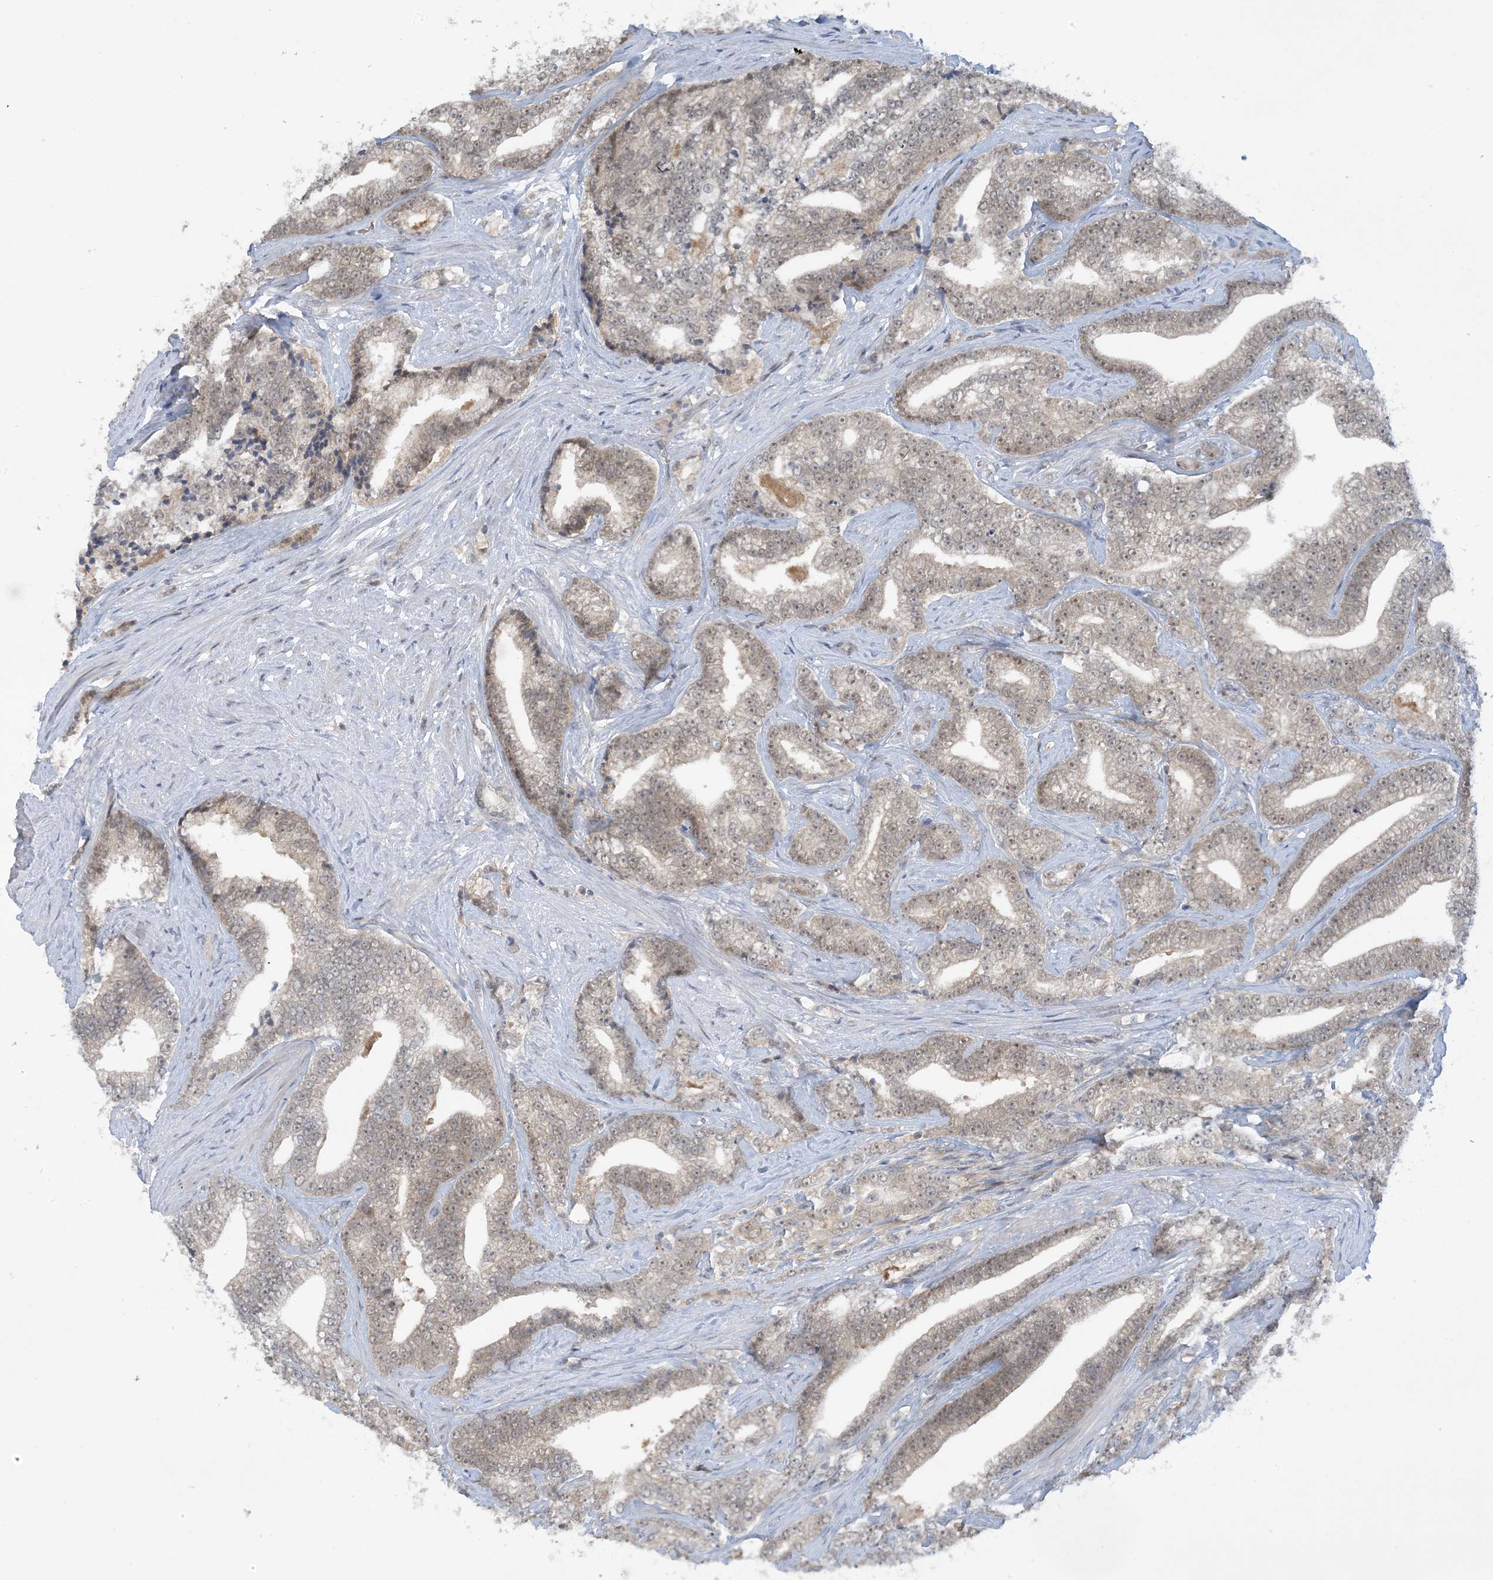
{"staining": {"intensity": "weak", "quantity": "25%-75%", "location": "cytoplasmic/membranous,nuclear"}, "tissue": "prostate cancer", "cell_type": "Tumor cells", "image_type": "cancer", "snomed": [{"axis": "morphology", "description": "Adenocarcinoma, High grade"}, {"axis": "topography", "description": "Prostate and seminal vesicle, NOS"}], "caption": "About 25%-75% of tumor cells in prostate cancer show weak cytoplasmic/membranous and nuclear protein expression as visualized by brown immunohistochemical staining.", "gene": "UBE2E1", "patient": {"sex": "male", "age": 67}}